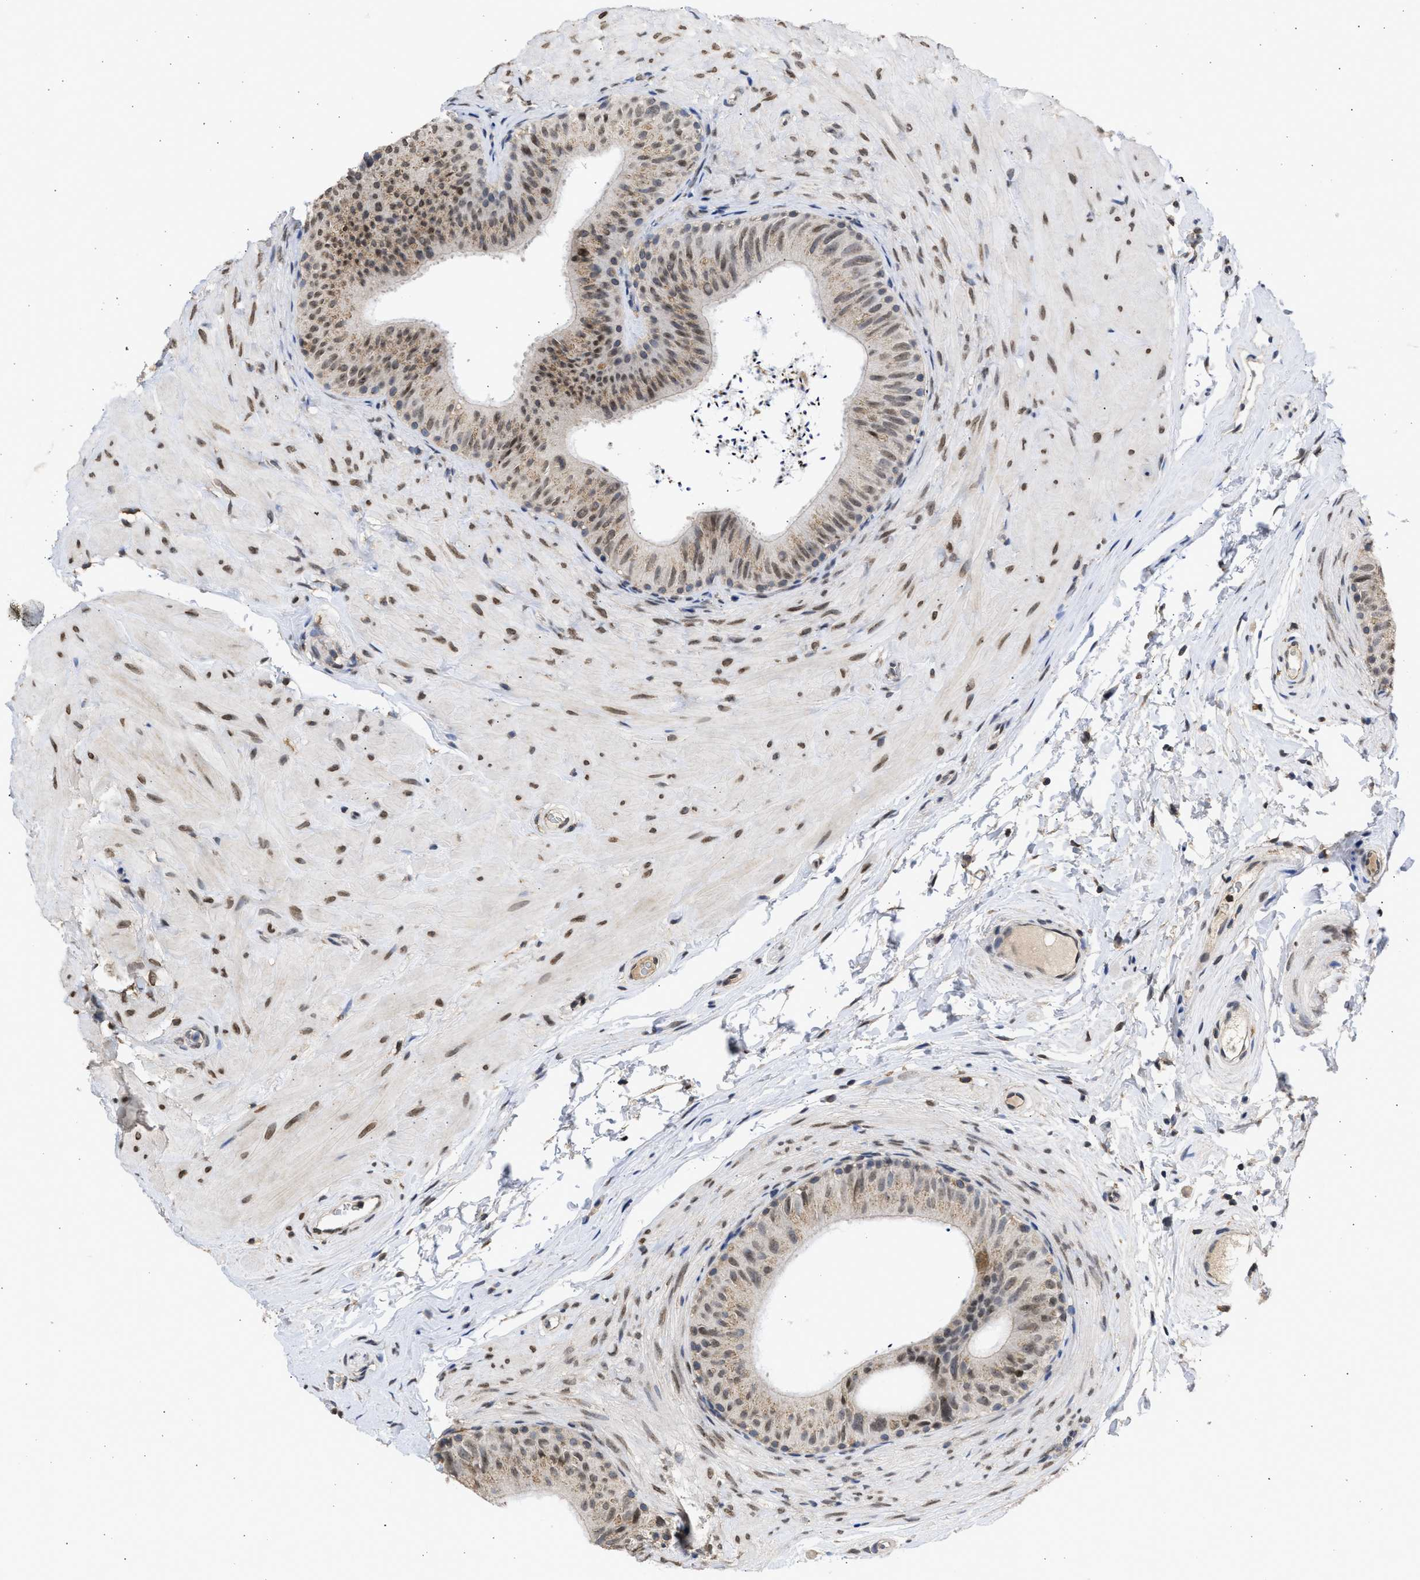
{"staining": {"intensity": "moderate", "quantity": "25%-75%", "location": "cytoplasmic/membranous,nuclear"}, "tissue": "epididymis", "cell_type": "Glandular cells", "image_type": "normal", "snomed": [{"axis": "morphology", "description": "Normal tissue, NOS"}, {"axis": "topography", "description": "Epididymis"}], "caption": "Protein staining of unremarkable epididymis displays moderate cytoplasmic/membranous,nuclear positivity in approximately 25%-75% of glandular cells. The staining is performed using DAB brown chromogen to label protein expression. The nuclei are counter-stained blue using hematoxylin.", "gene": "NUP35", "patient": {"sex": "male", "age": 34}}